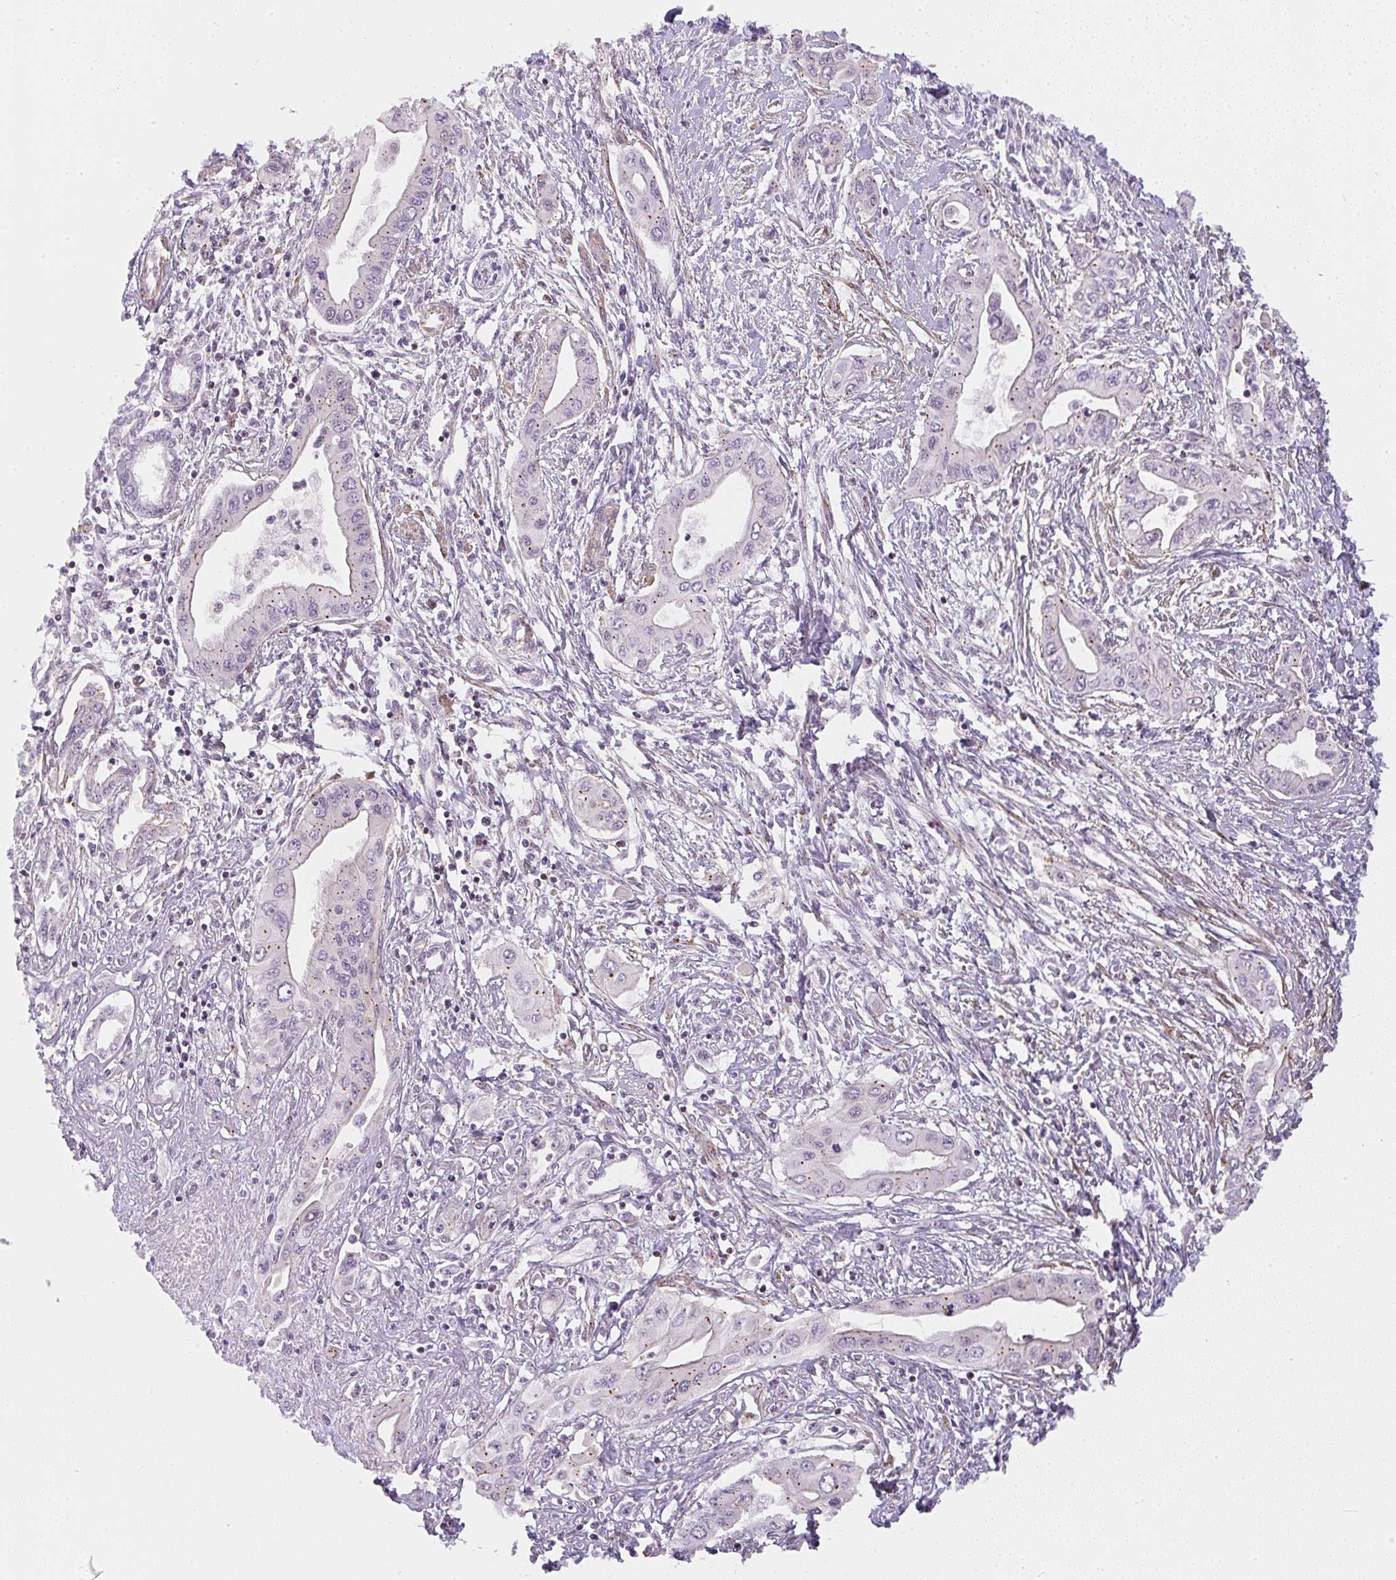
{"staining": {"intensity": "weak", "quantity": "<25%", "location": "cytoplasmic/membranous"}, "tissue": "pancreatic cancer", "cell_type": "Tumor cells", "image_type": "cancer", "snomed": [{"axis": "morphology", "description": "Adenocarcinoma, NOS"}, {"axis": "topography", "description": "Pancreas"}], "caption": "Adenocarcinoma (pancreatic) was stained to show a protein in brown. There is no significant staining in tumor cells. The staining is performed using DAB (3,3'-diaminobenzidine) brown chromogen with nuclei counter-stained in using hematoxylin.", "gene": "SULF1", "patient": {"sex": "female", "age": 62}}